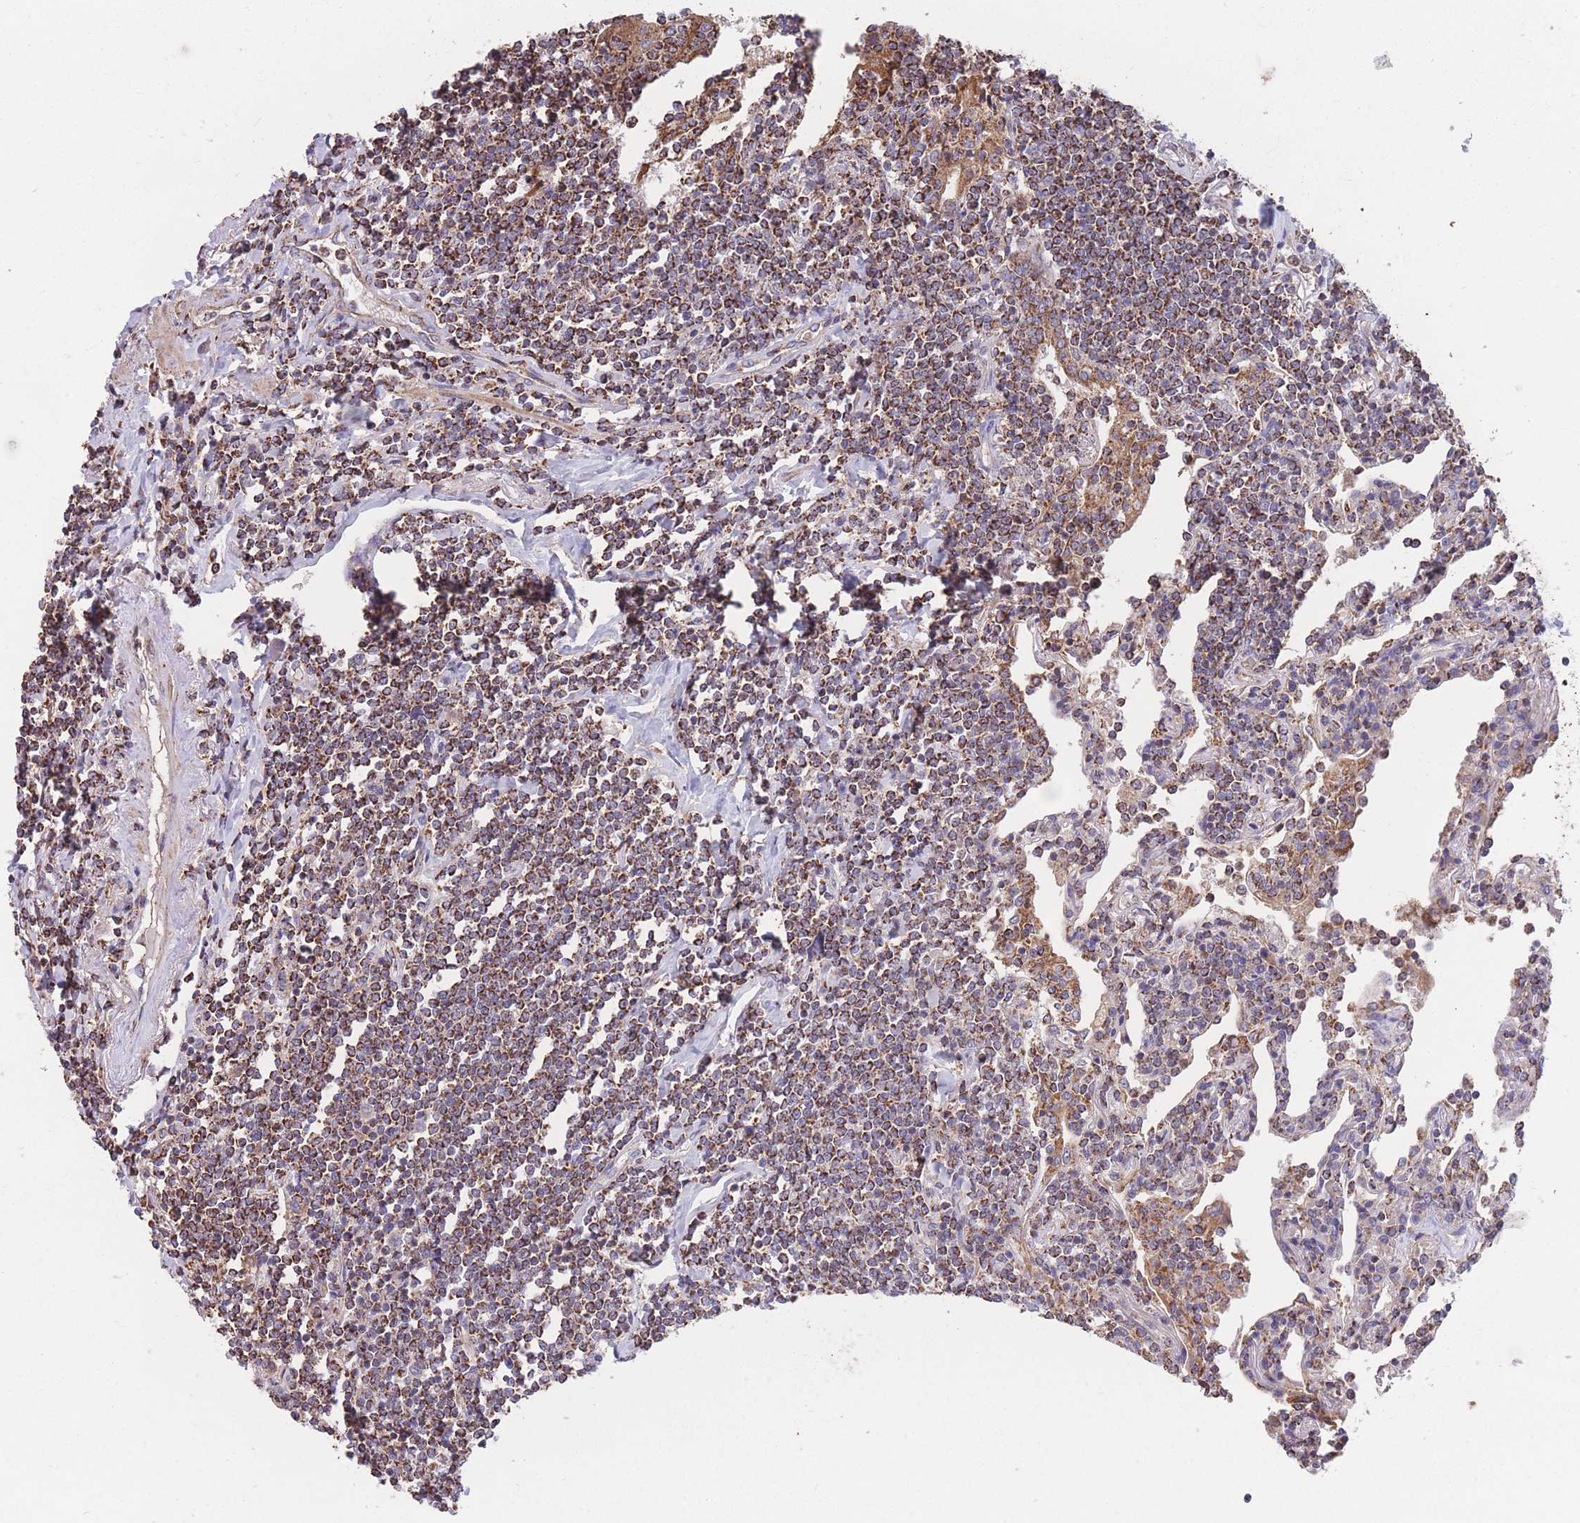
{"staining": {"intensity": "moderate", "quantity": ">75%", "location": "cytoplasmic/membranous"}, "tissue": "lymphoma", "cell_type": "Tumor cells", "image_type": "cancer", "snomed": [{"axis": "morphology", "description": "Malignant lymphoma, non-Hodgkin's type, Low grade"}, {"axis": "topography", "description": "Lung"}], "caption": "Lymphoma stained with a brown dye reveals moderate cytoplasmic/membranous positive staining in approximately >75% of tumor cells.", "gene": "FKBP8", "patient": {"sex": "female", "age": 71}}